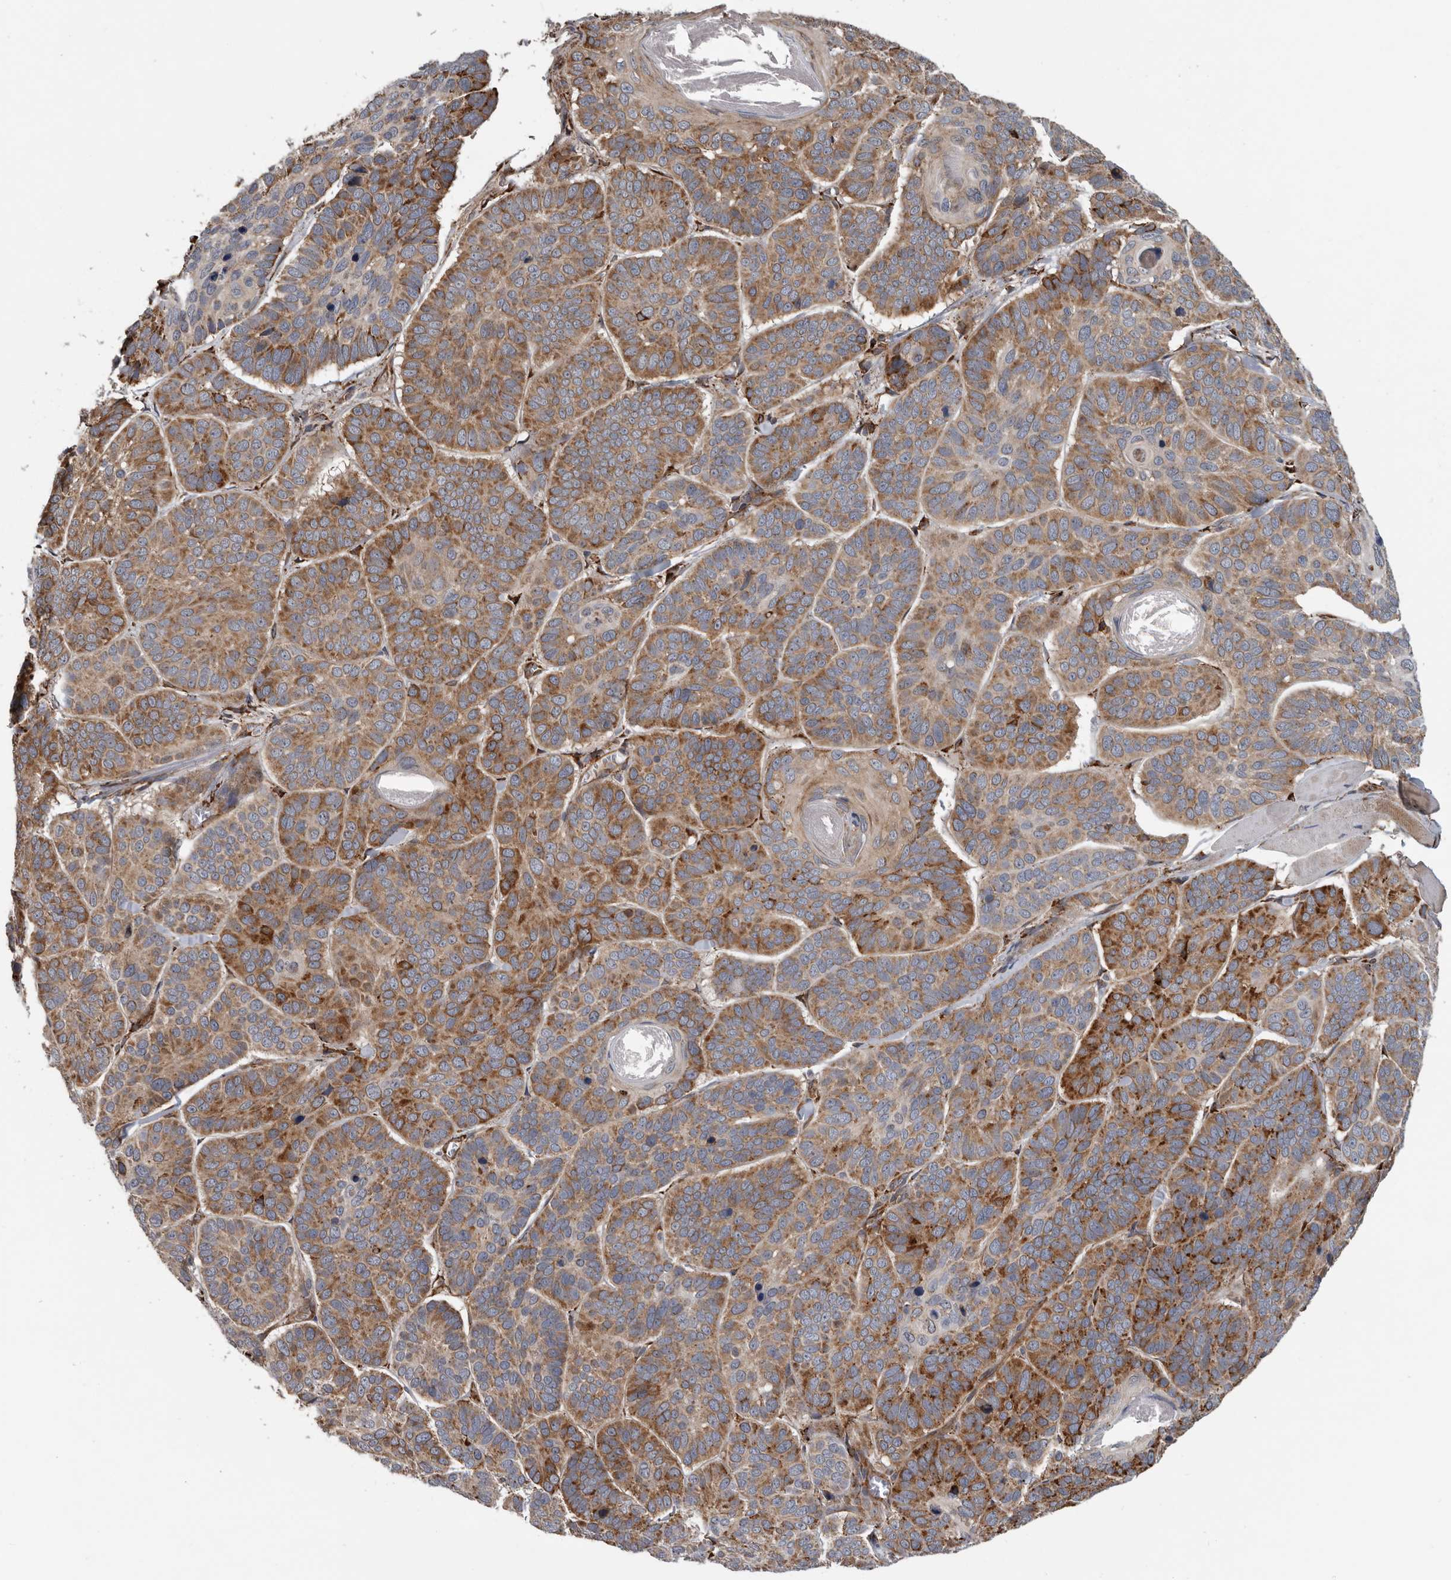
{"staining": {"intensity": "moderate", "quantity": ">75%", "location": "cytoplasmic/membranous"}, "tissue": "skin cancer", "cell_type": "Tumor cells", "image_type": "cancer", "snomed": [{"axis": "morphology", "description": "Basal cell carcinoma"}, {"axis": "topography", "description": "Skin"}], "caption": "A brown stain shows moderate cytoplasmic/membranous expression of a protein in human basal cell carcinoma (skin) tumor cells. (Brightfield microscopy of DAB IHC at high magnification).", "gene": "CEP350", "patient": {"sex": "male", "age": 62}}